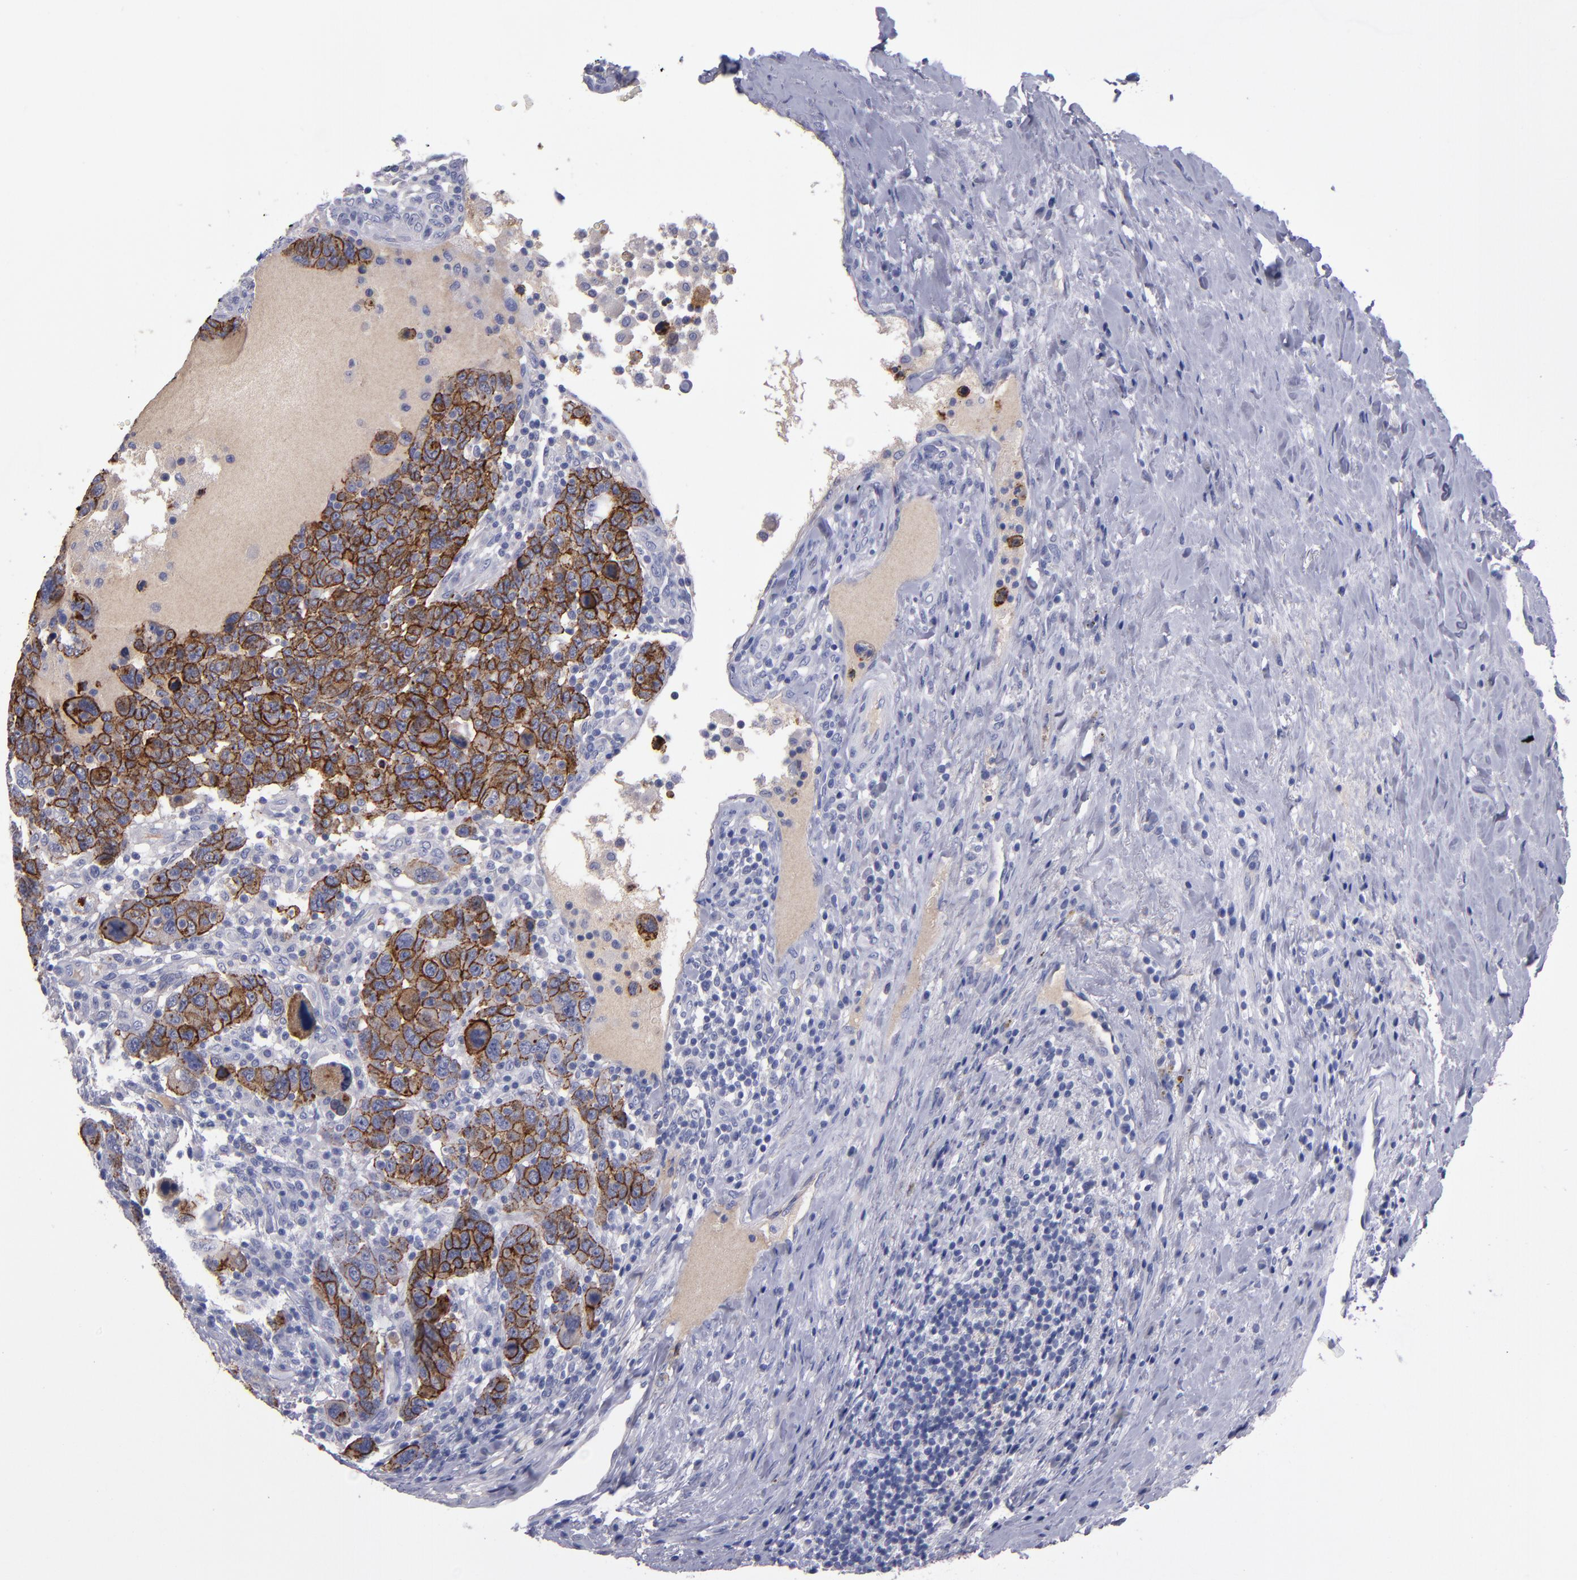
{"staining": {"intensity": "strong", "quantity": ">75%", "location": "cytoplasmic/membranous"}, "tissue": "breast cancer", "cell_type": "Tumor cells", "image_type": "cancer", "snomed": [{"axis": "morphology", "description": "Duct carcinoma"}, {"axis": "topography", "description": "Breast"}], "caption": "Breast invasive ductal carcinoma tissue displays strong cytoplasmic/membranous expression in approximately >75% of tumor cells, visualized by immunohistochemistry.", "gene": "CDH3", "patient": {"sex": "female", "age": 37}}